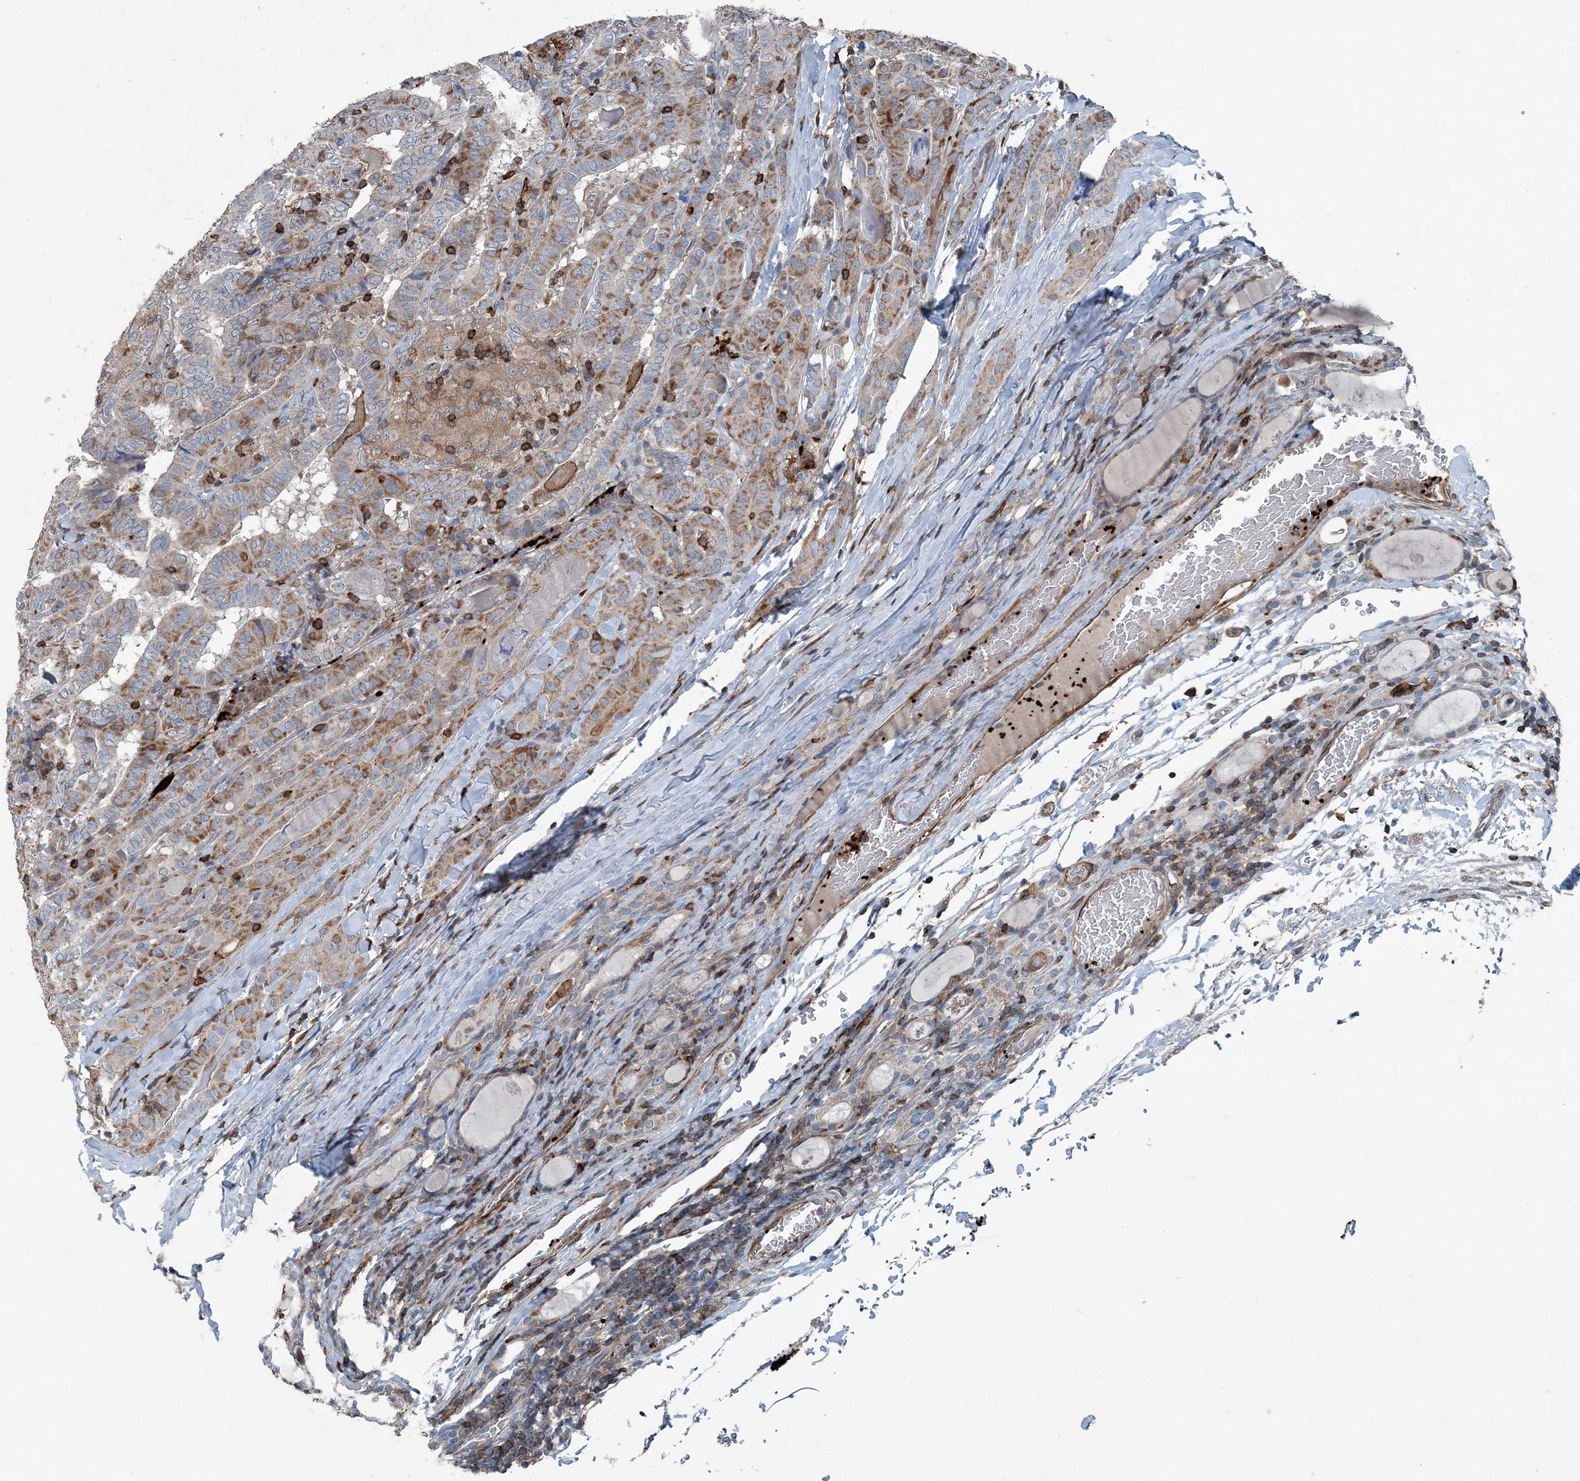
{"staining": {"intensity": "moderate", "quantity": "<25%", "location": "cytoplasmic/membranous"}, "tissue": "thyroid cancer", "cell_type": "Tumor cells", "image_type": "cancer", "snomed": [{"axis": "morphology", "description": "Papillary adenocarcinoma, NOS"}, {"axis": "topography", "description": "Thyroid gland"}], "caption": "The photomicrograph demonstrates a brown stain indicating the presence of a protein in the cytoplasmic/membranous of tumor cells in papillary adenocarcinoma (thyroid).", "gene": "DGUOK", "patient": {"sex": "female", "age": 72}}